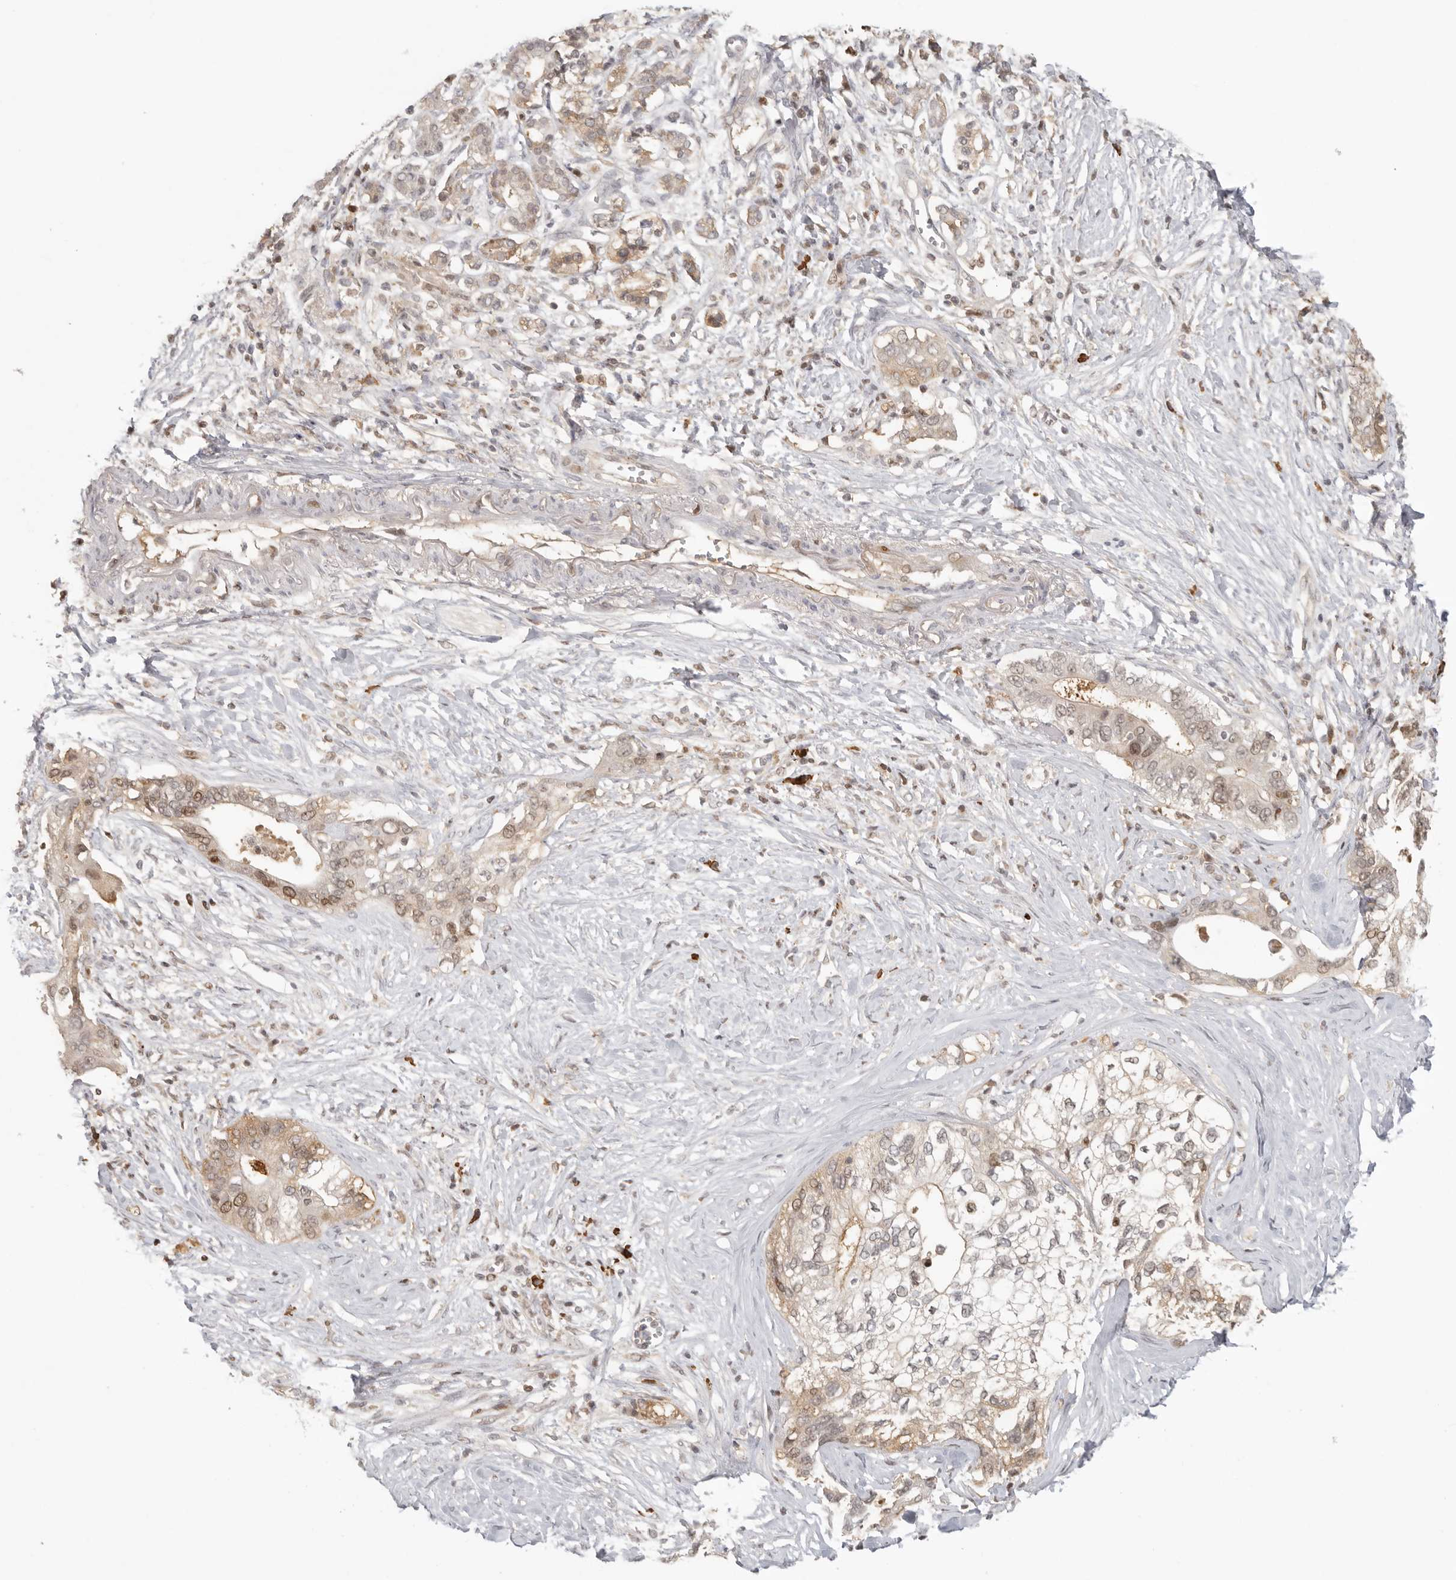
{"staining": {"intensity": "moderate", "quantity": "<25%", "location": "nuclear"}, "tissue": "pancreatic cancer", "cell_type": "Tumor cells", "image_type": "cancer", "snomed": [{"axis": "morphology", "description": "Normal tissue, NOS"}, {"axis": "morphology", "description": "Adenocarcinoma, NOS"}, {"axis": "topography", "description": "Pancreas"}, {"axis": "topography", "description": "Peripheral nerve tissue"}], "caption": "IHC histopathology image of neoplastic tissue: pancreatic cancer (adenocarcinoma) stained using IHC shows low levels of moderate protein expression localized specifically in the nuclear of tumor cells, appearing as a nuclear brown color.", "gene": "PSMA5", "patient": {"sex": "male", "age": 59}}